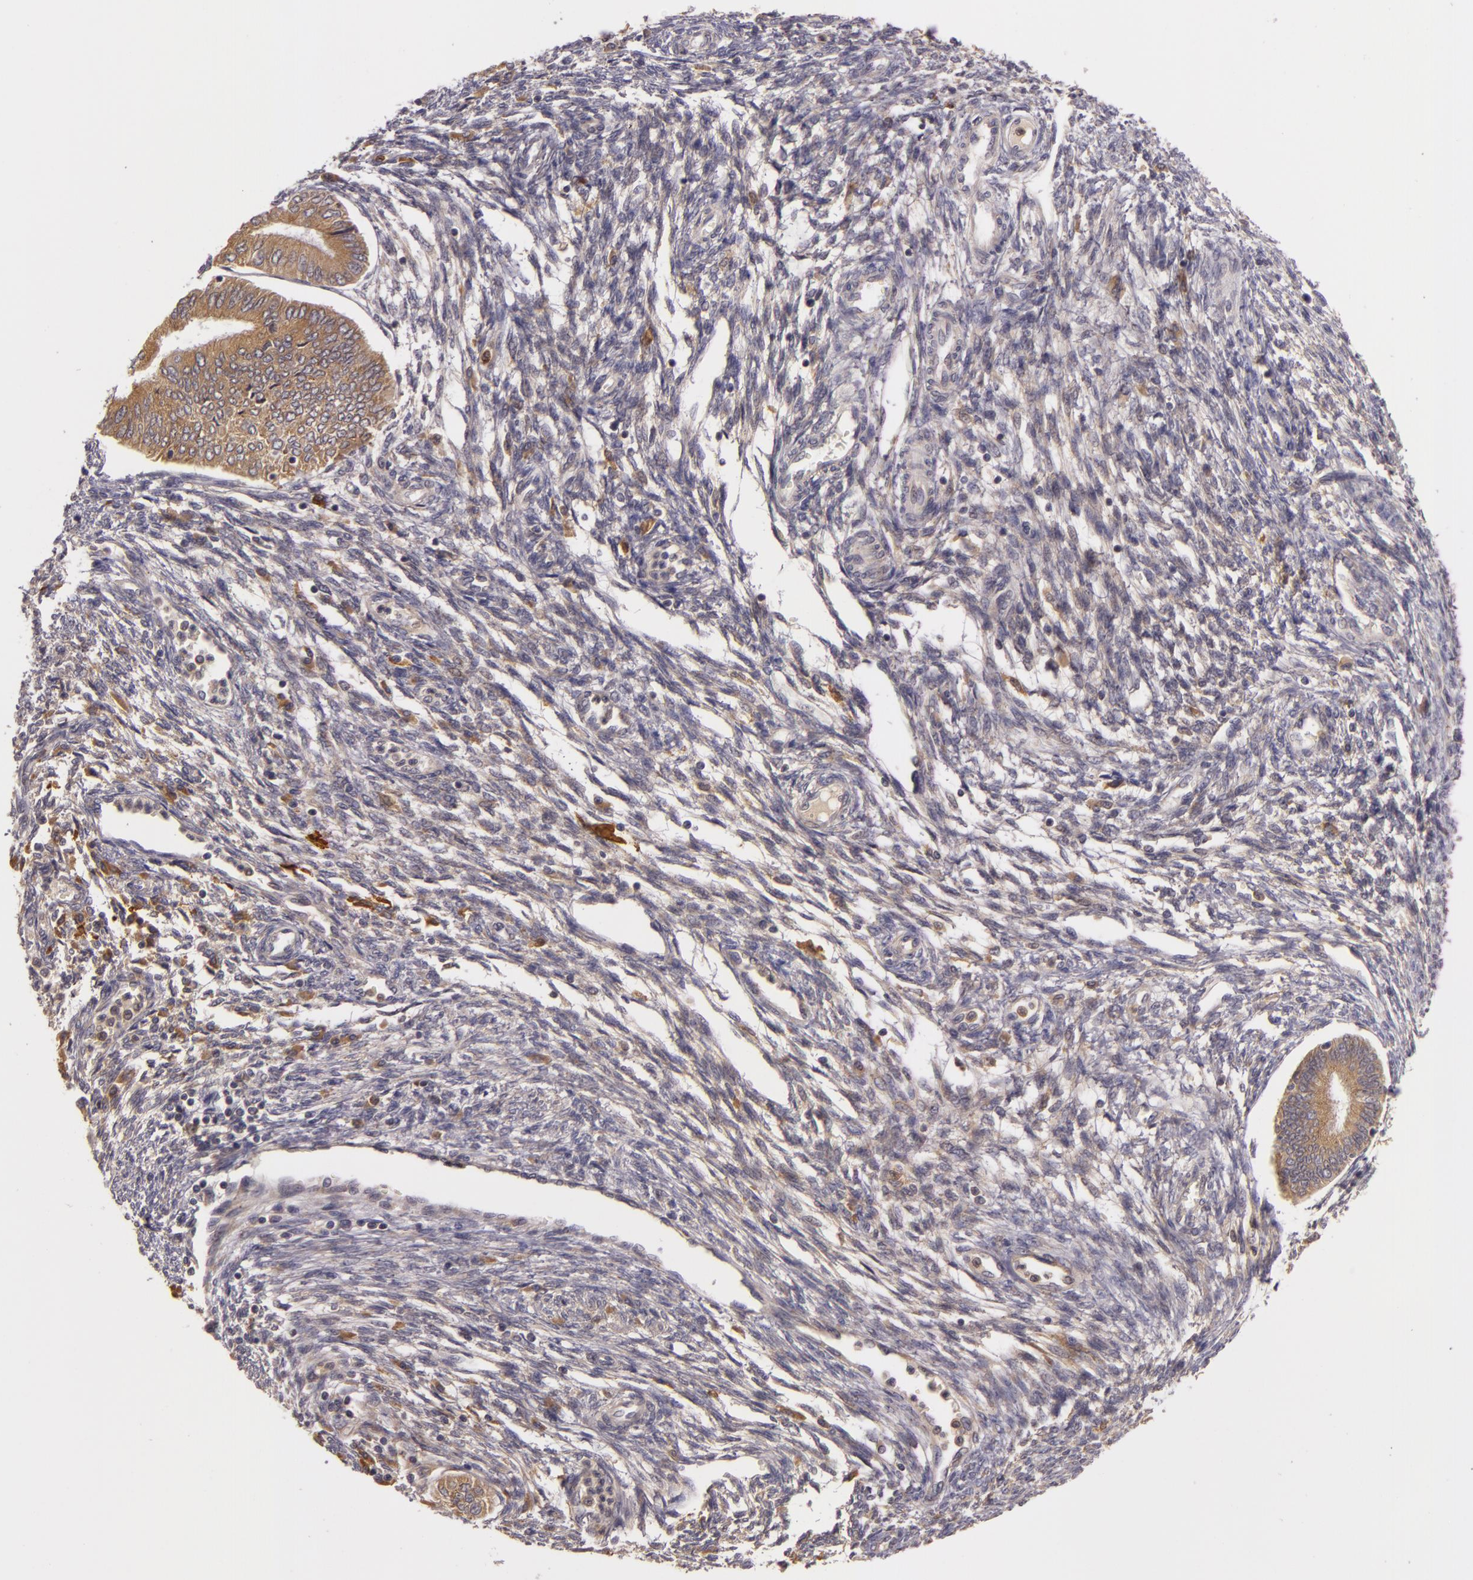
{"staining": {"intensity": "moderate", "quantity": ">75%", "location": "cytoplasmic/membranous"}, "tissue": "endometrial cancer", "cell_type": "Tumor cells", "image_type": "cancer", "snomed": [{"axis": "morphology", "description": "Adenocarcinoma, NOS"}, {"axis": "topography", "description": "Endometrium"}], "caption": "Immunohistochemical staining of human endometrial adenocarcinoma demonstrates medium levels of moderate cytoplasmic/membranous protein expression in about >75% of tumor cells.", "gene": "PPP1R3F", "patient": {"sex": "female", "age": 51}}